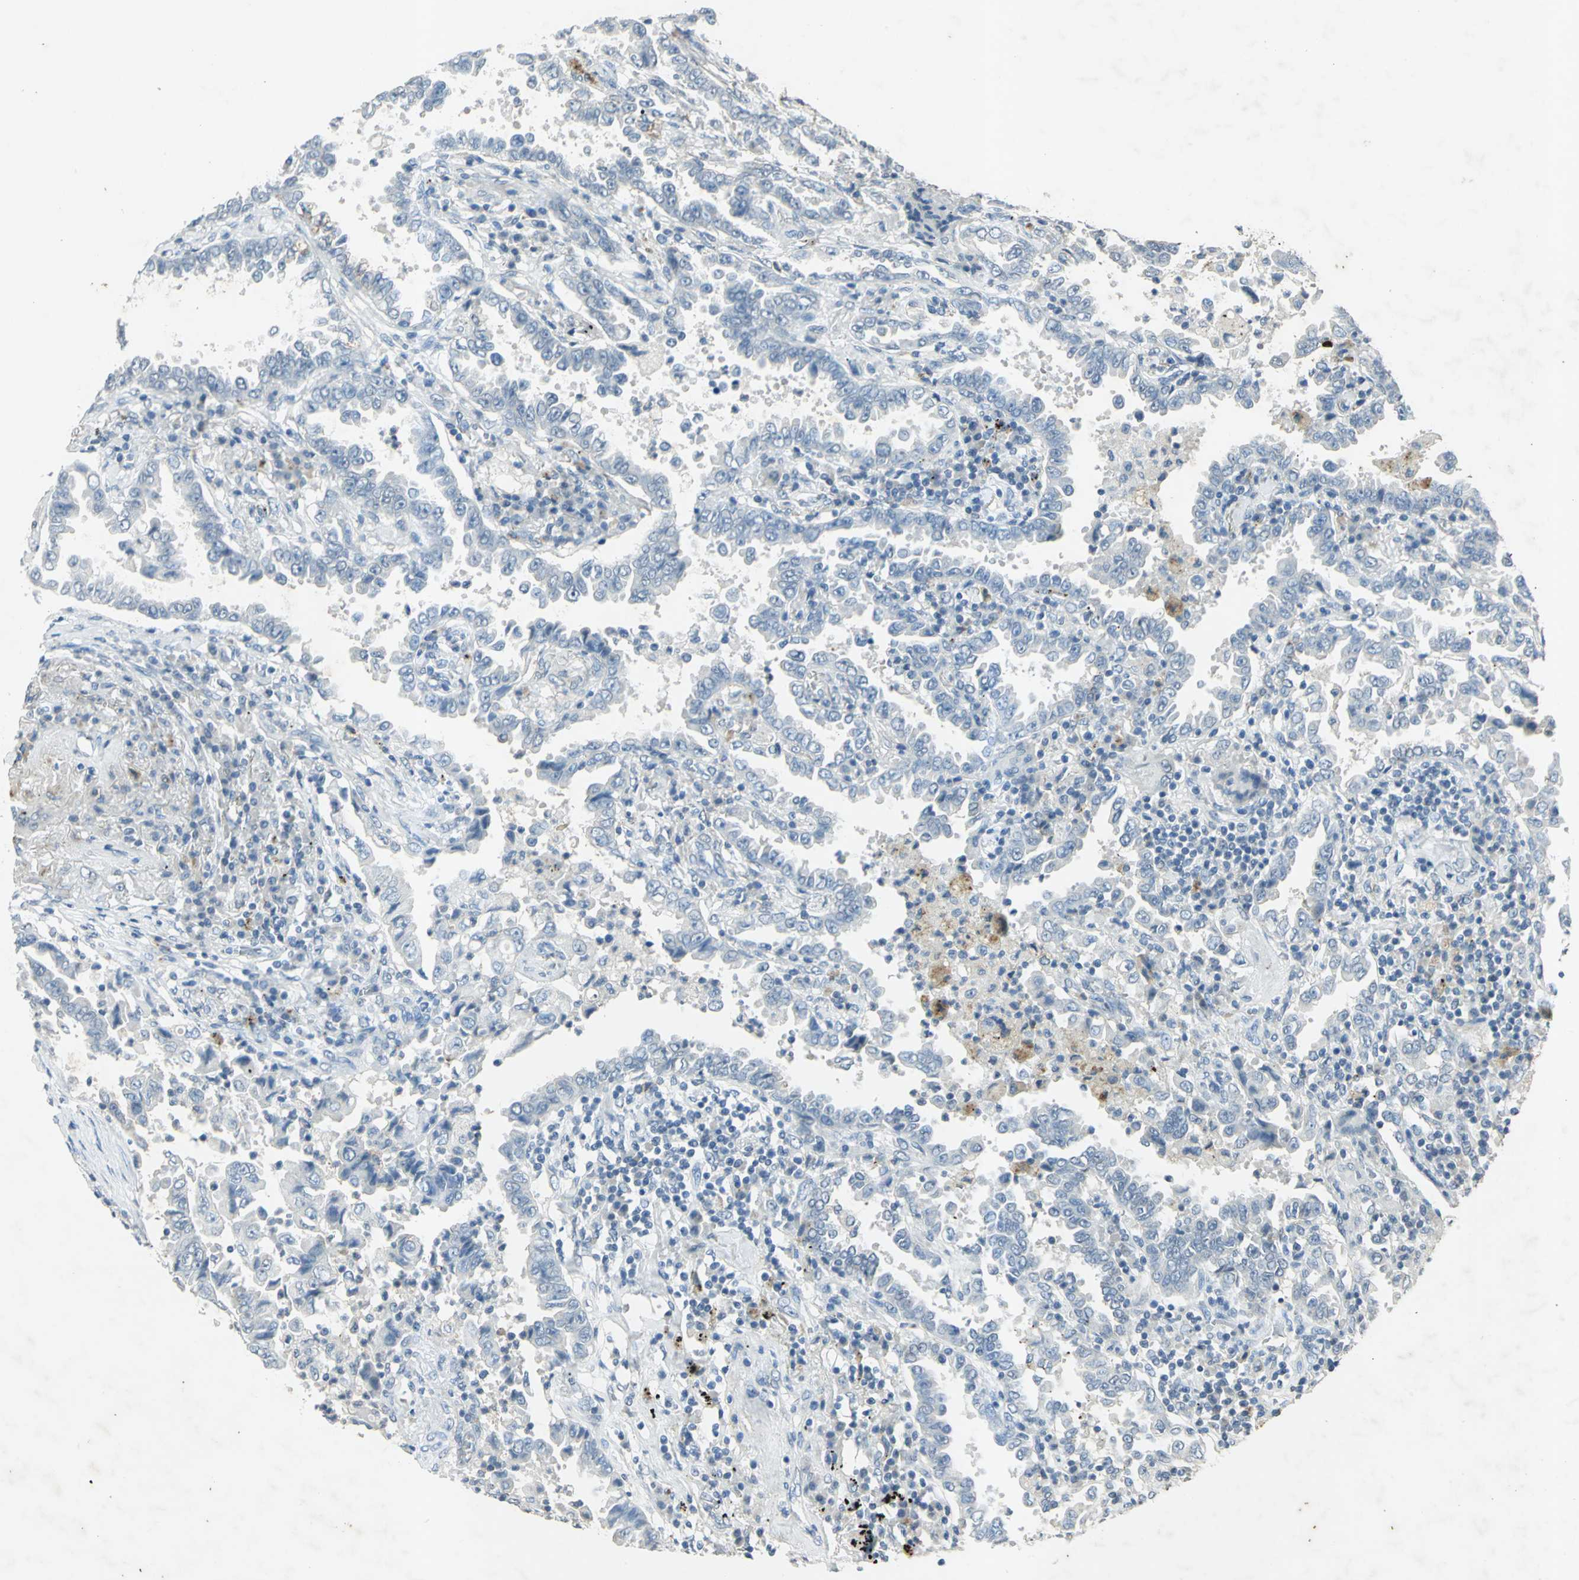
{"staining": {"intensity": "negative", "quantity": "none", "location": "none"}, "tissue": "lung cancer", "cell_type": "Tumor cells", "image_type": "cancer", "snomed": [{"axis": "morphology", "description": "Normal tissue, NOS"}, {"axis": "morphology", "description": "Inflammation, NOS"}, {"axis": "morphology", "description": "Adenocarcinoma, NOS"}, {"axis": "topography", "description": "Lung"}], "caption": "The image reveals no staining of tumor cells in lung cancer.", "gene": "CAMK2B", "patient": {"sex": "female", "age": 64}}